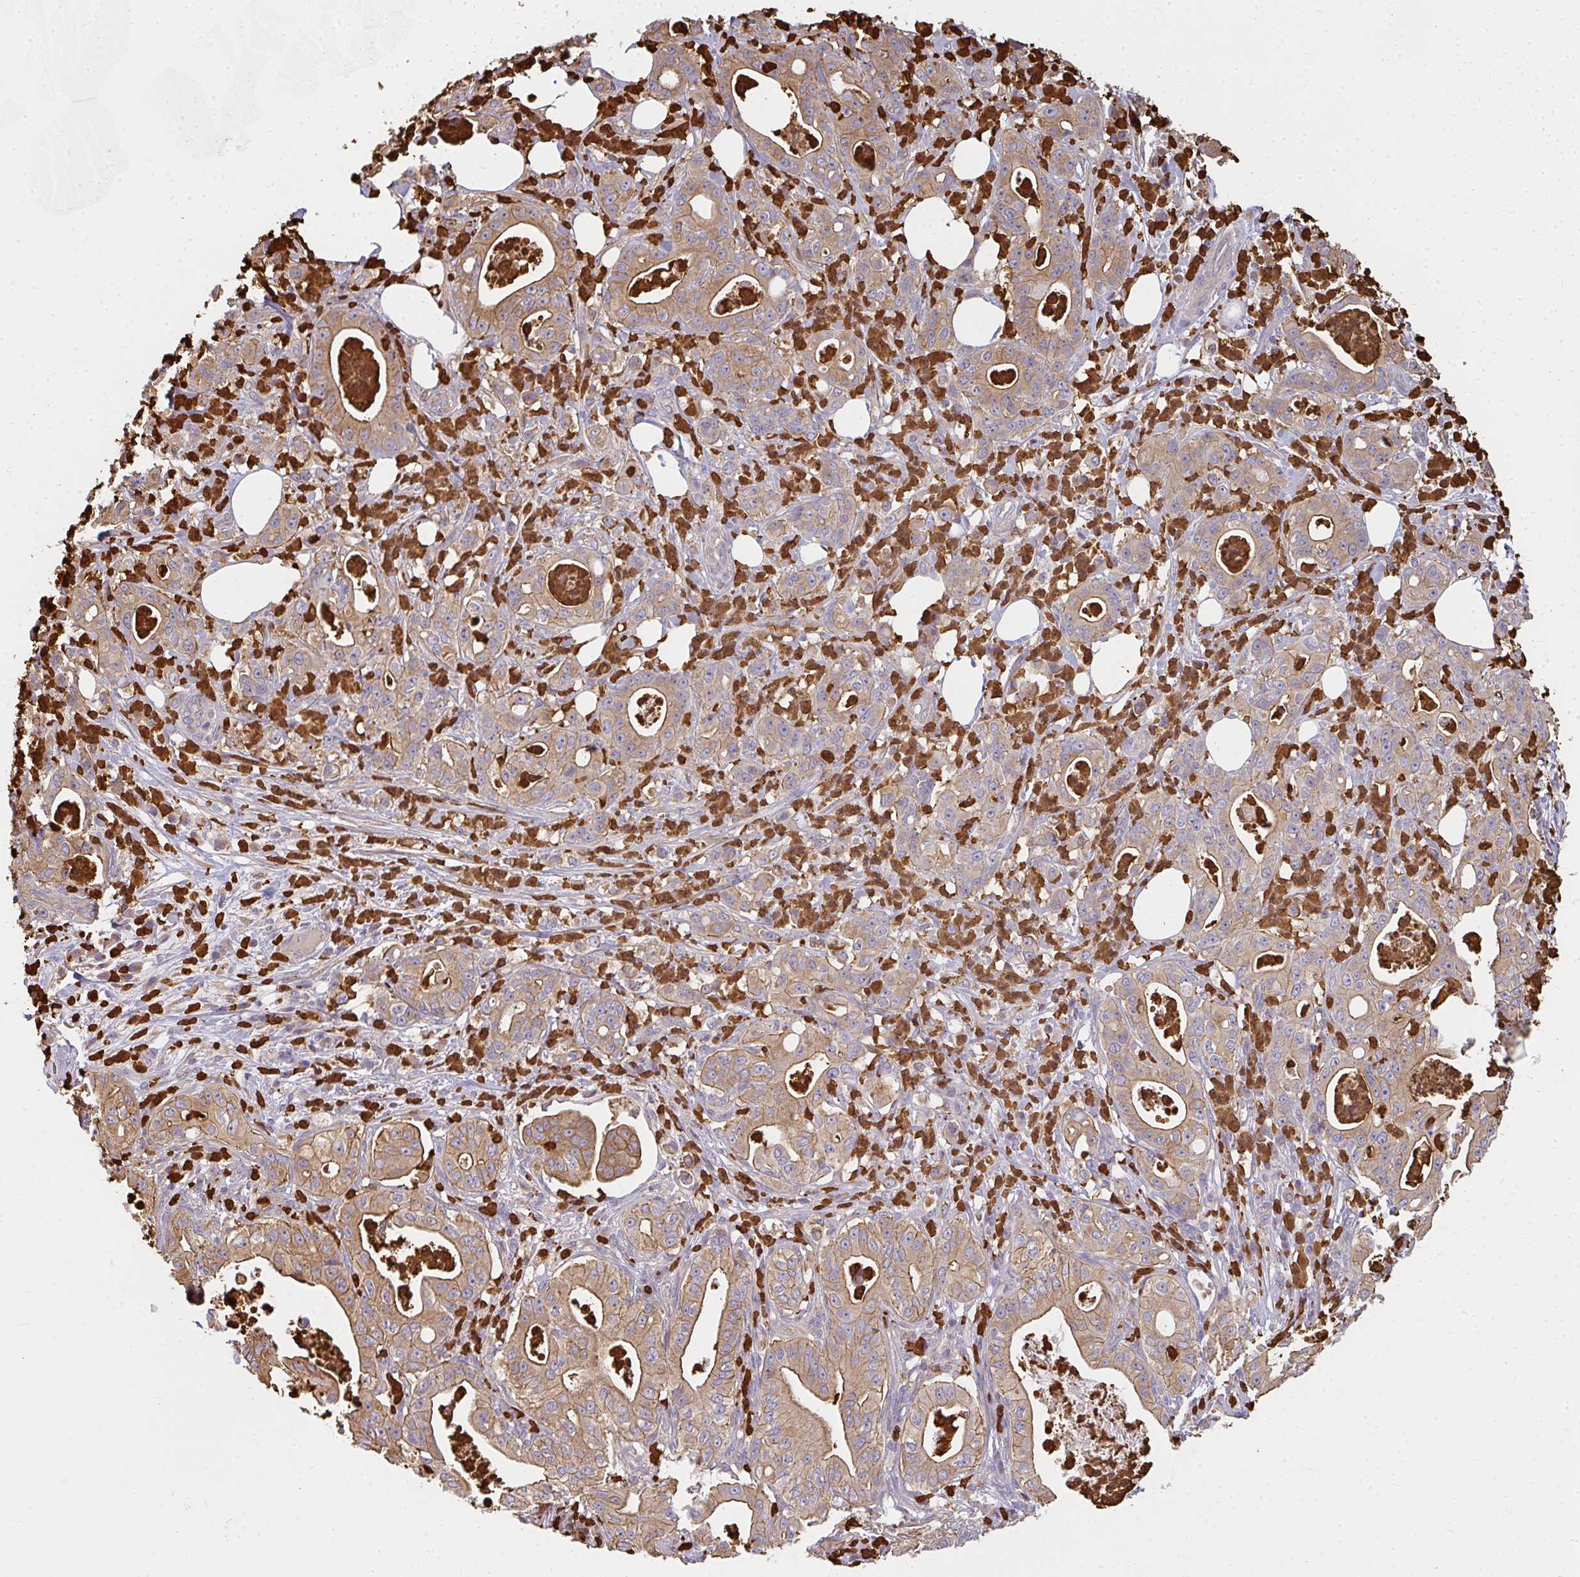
{"staining": {"intensity": "moderate", "quantity": ">75%", "location": "cytoplasmic/membranous"}, "tissue": "pancreatic cancer", "cell_type": "Tumor cells", "image_type": "cancer", "snomed": [{"axis": "morphology", "description": "Adenocarcinoma, NOS"}, {"axis": "topography", "description": "Pancreas"}], "caption": "Immunohistochemical staining of adenocarcinoma (pancreatic) displays medium levels of moderate cytoplasmic/membranous protein positivity in approximately >75% of tumor cells.", "gene": "CNTRL", "patient": {"sex": "male", "age": 71}}